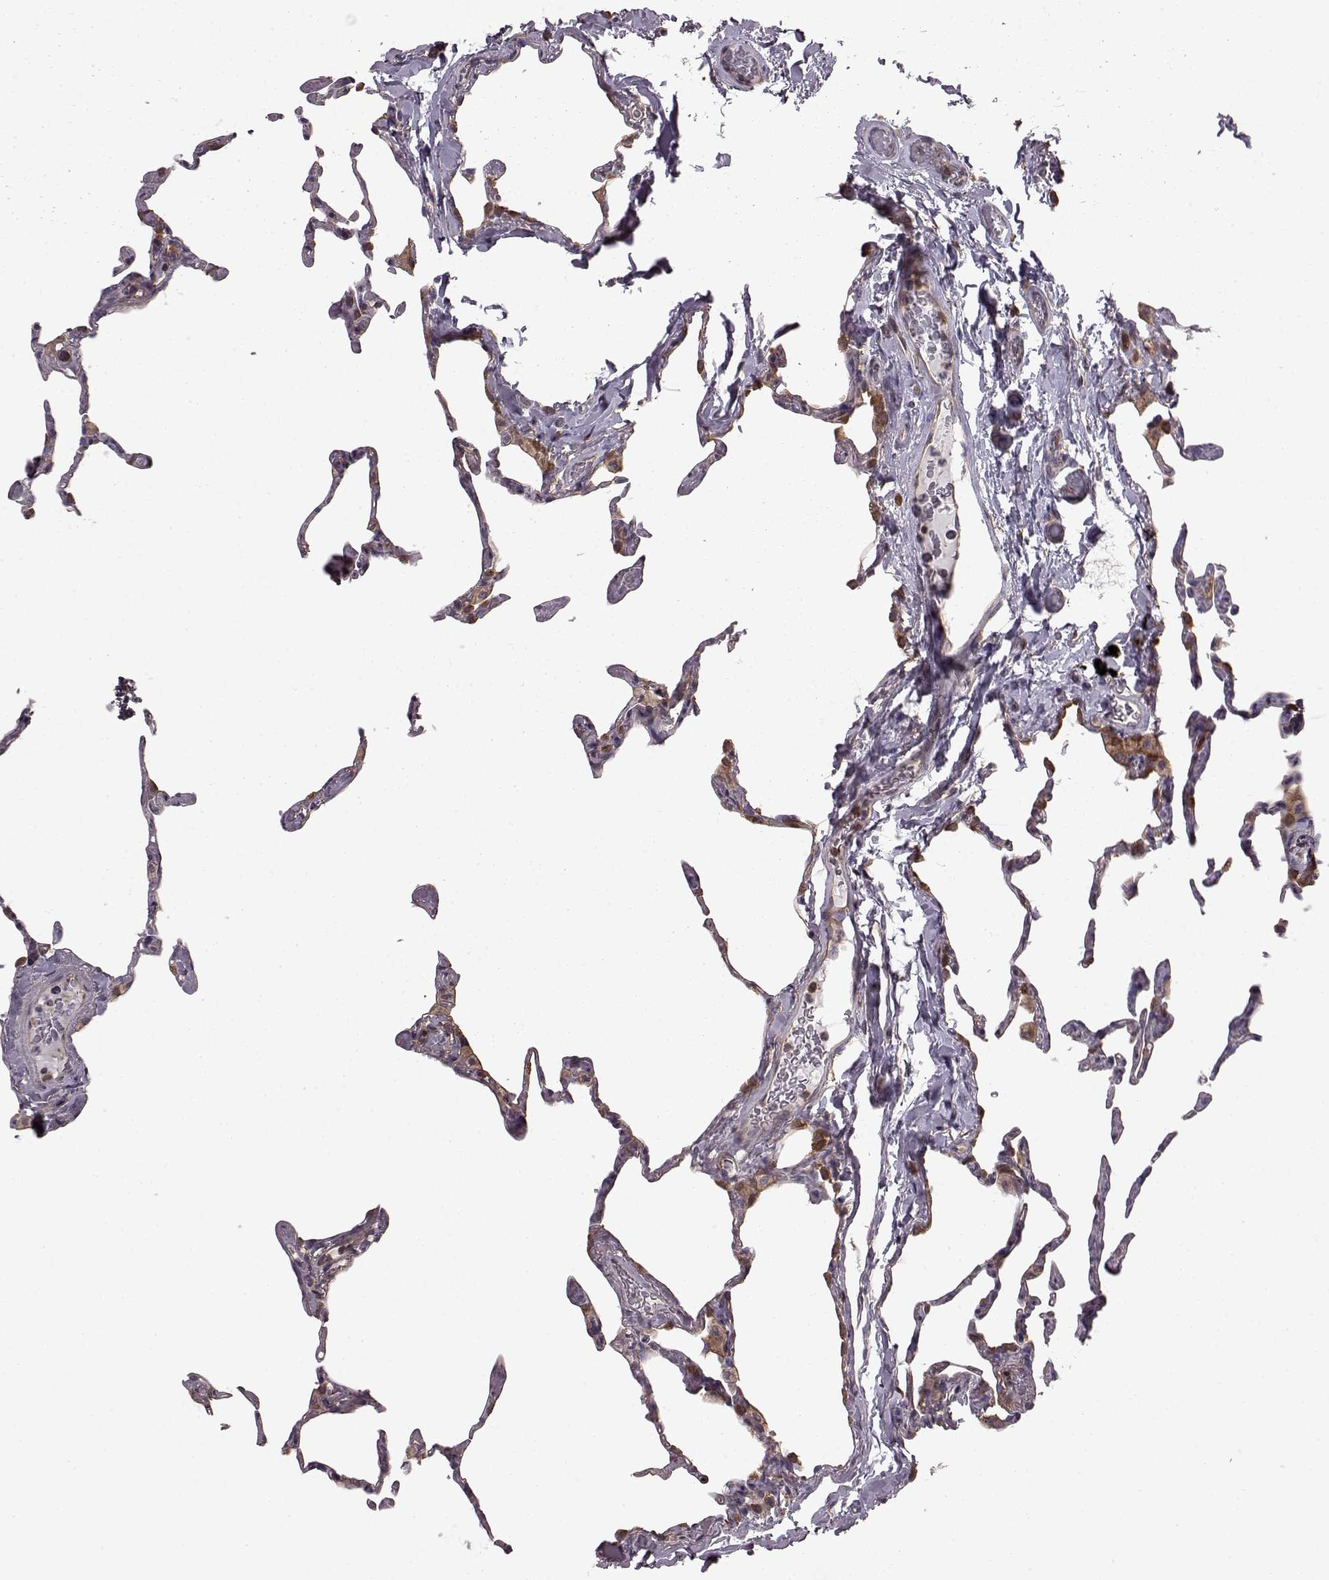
{"staining": {"intensity": "negative", "quantity": "none", "location": "none"}, "tissue": "lung", "cell_type": "Alveolar cells", "image_type": "normal", "snomed": [{"axis": "morphology", "description": "Normal tissue, NOS"}, {"axis": "topography", "description": "Lung"}], "caption": "Immunohistochemistry histopathology image of normal lung: human lung stained with DAB displays no significant protein expression in alveolar cells. Nuclei are stained in blue.", "gene": "RABGAP1", "patient": {"sex": "male", "age": 65}}